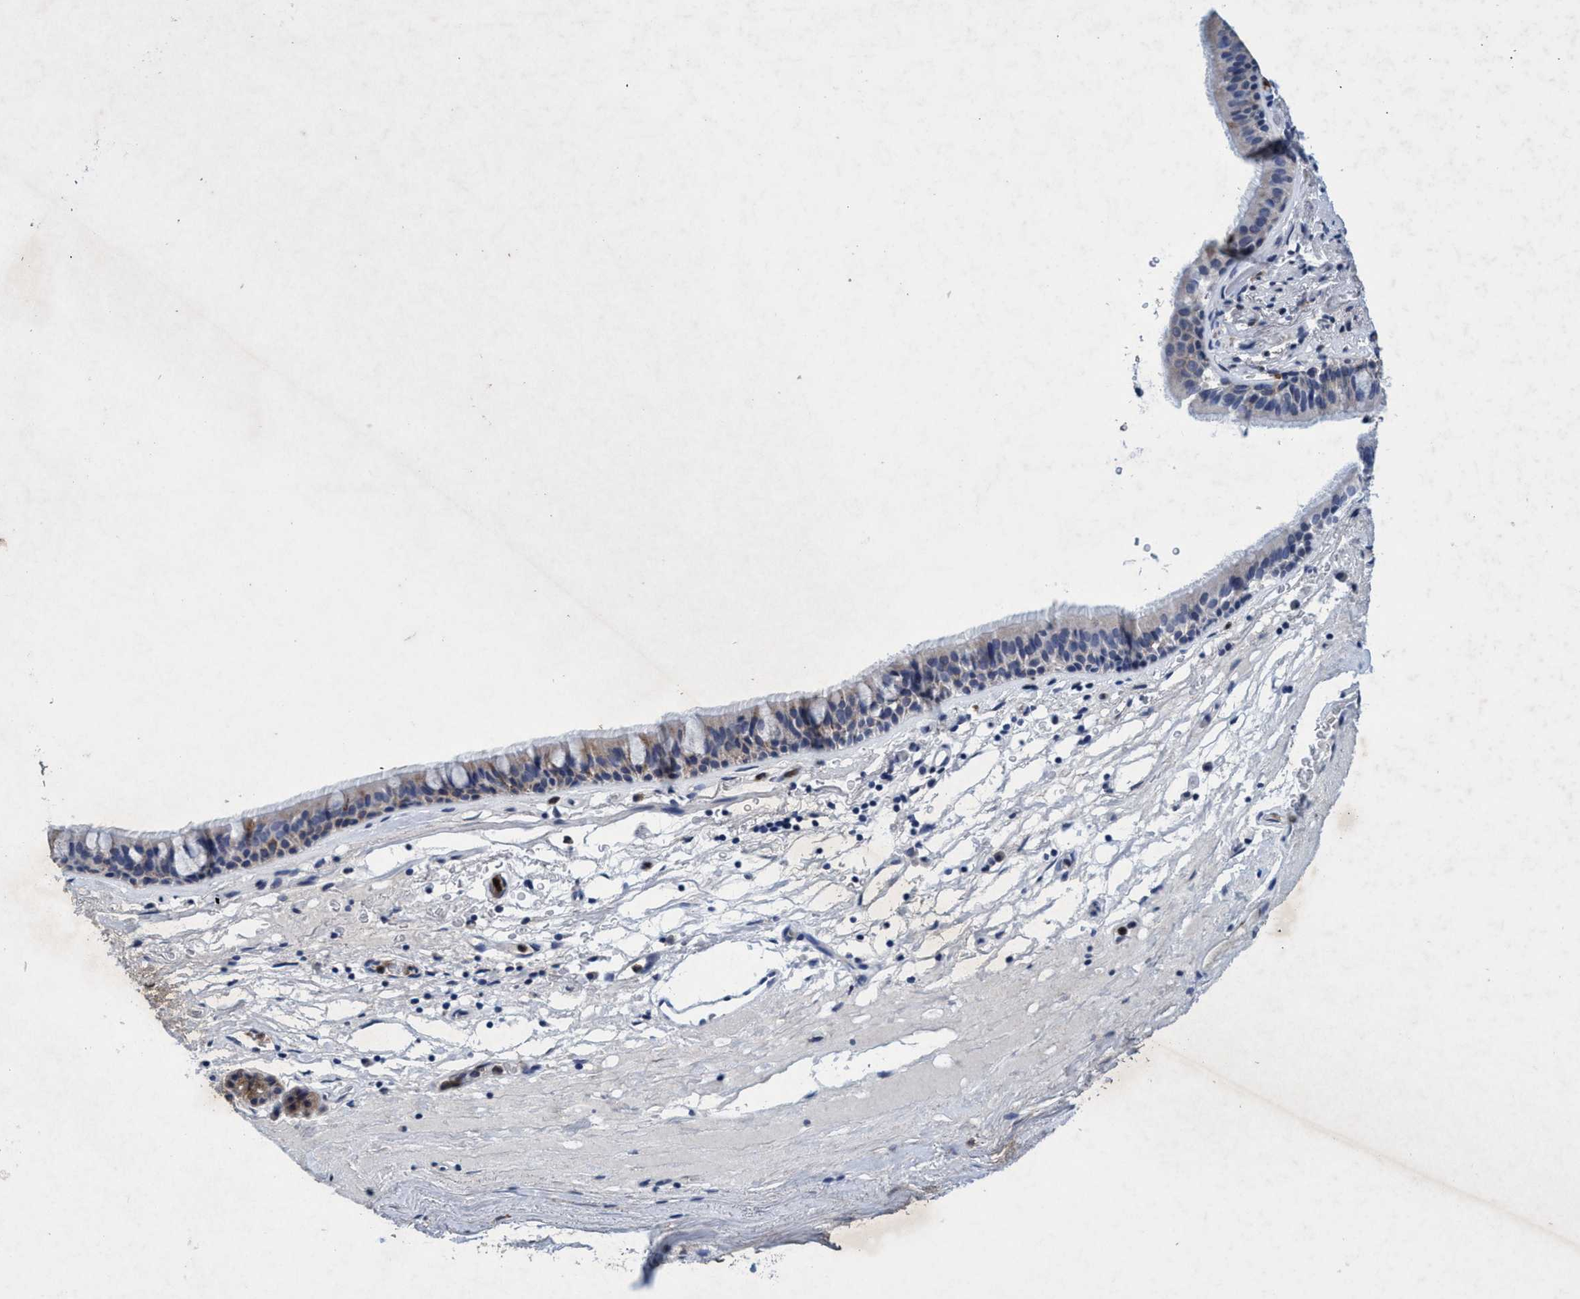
{"staining": {"intensity": "weak", "quantity": "<25%", "location": "cytoplasmic/membranous"}, "tissue": "bronchus", "cell_type": "Respiratory epithelial cells", "image_type": "normal", "snomed": [{"axis": "morphology", "description": "Normal tissue, NOS"}, {"axis": "topography", "description": "Cartilage tissue"}], "caption": "Bronchus was stained to show a protein in brown. There is no significant staining in respiratory epithelial cells. (DAB IHC, high magnification).", "gene": "GRB14", "patient": {"sex": "female", "age": 63}}